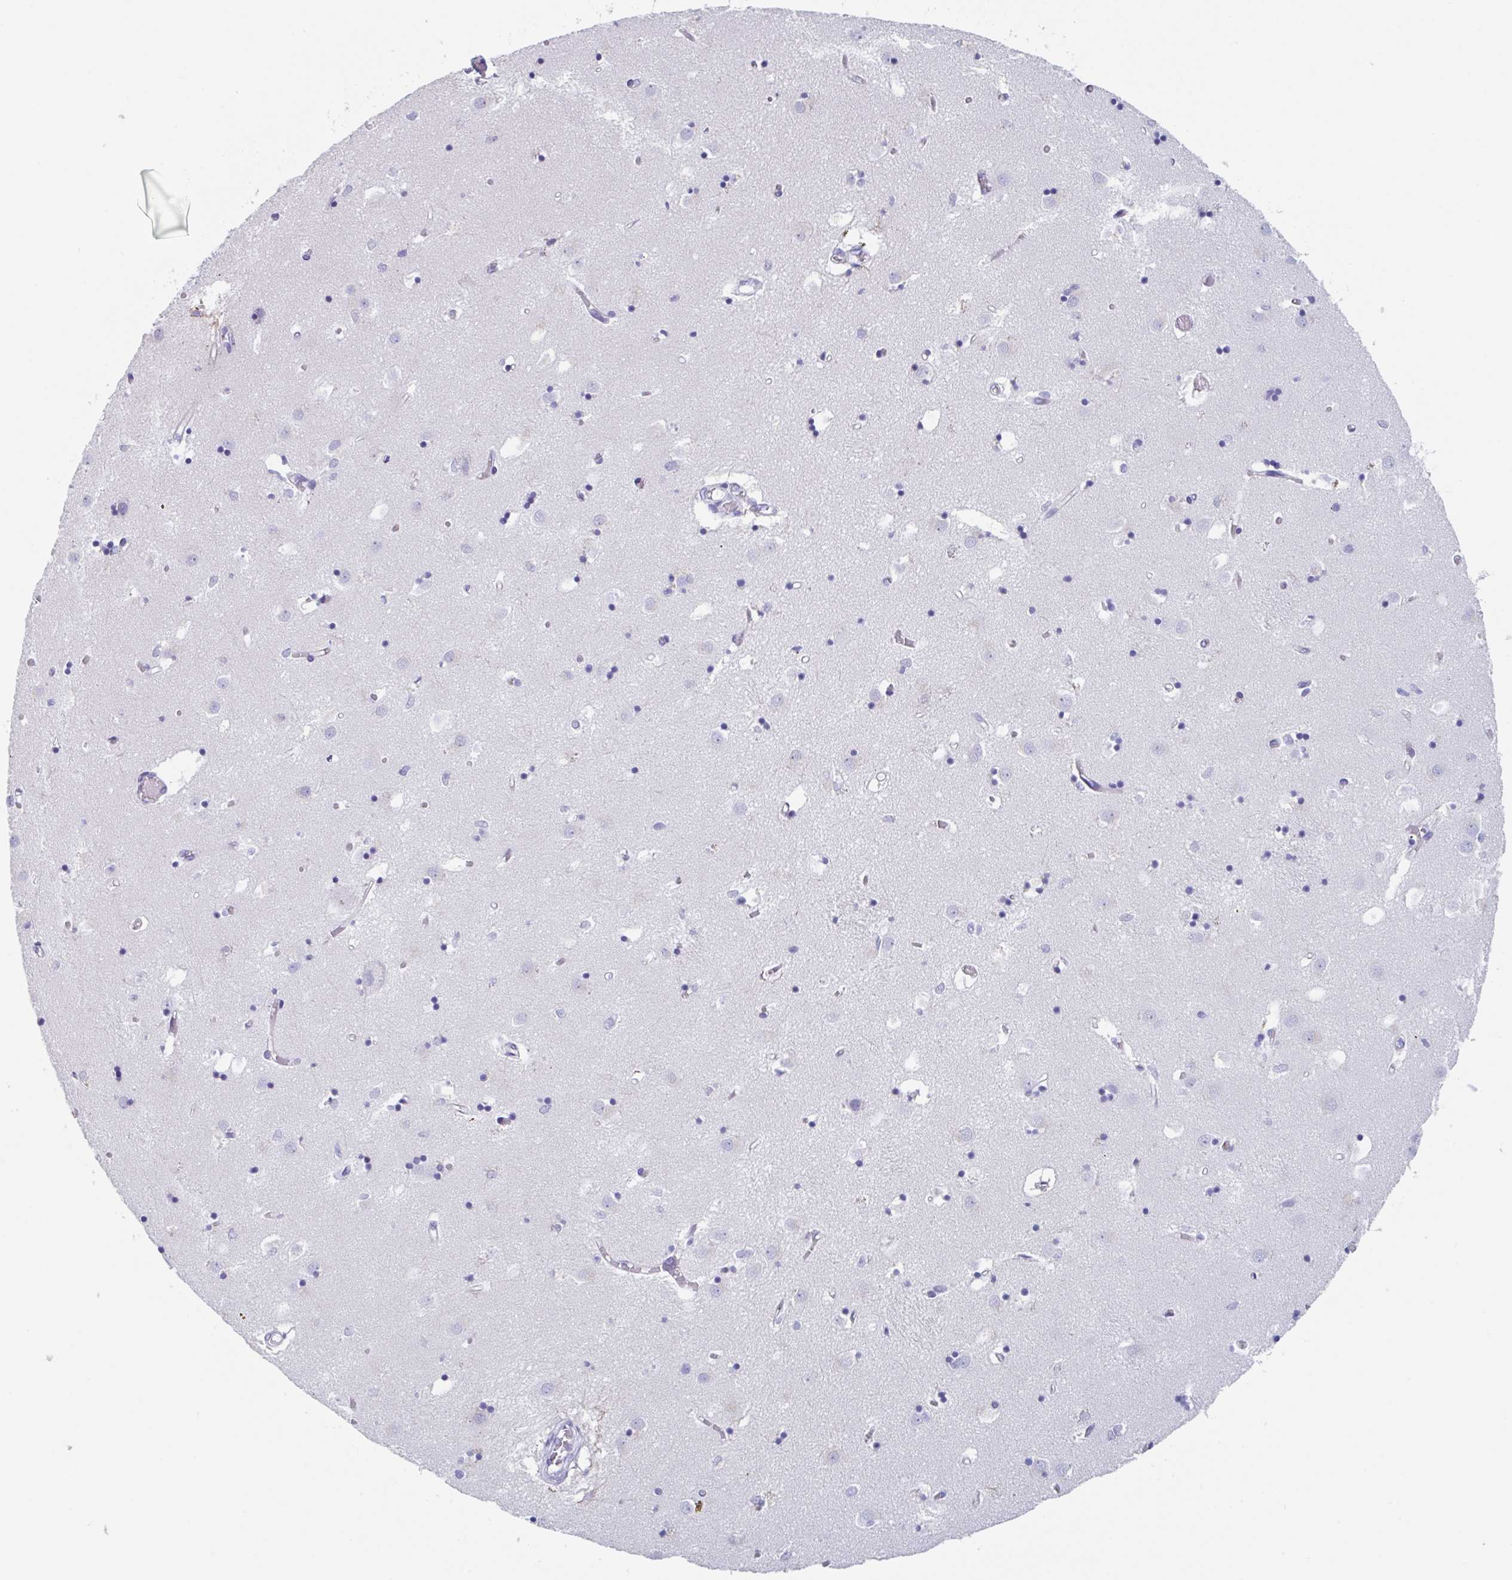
{"staining": {"intensity": "negative", "quantity": "none", "location": "none"}, "tissue": "caudate", "cell_type": "Glial cells", "image_type": "normal", "snomed": [{"axis": "morphology", "description": "Normal tissue, NOS"}, {"axis": "topography", "description": "Lateral ventricle wall"}], "caption": "Glial cells are negative for brown protein staining in unremarkable caudate. (DAB IHC visualized using brightfield microscopy, high magnification).", "gene": "ZPBP", "patient": {"sex": "male", "age": 70}}